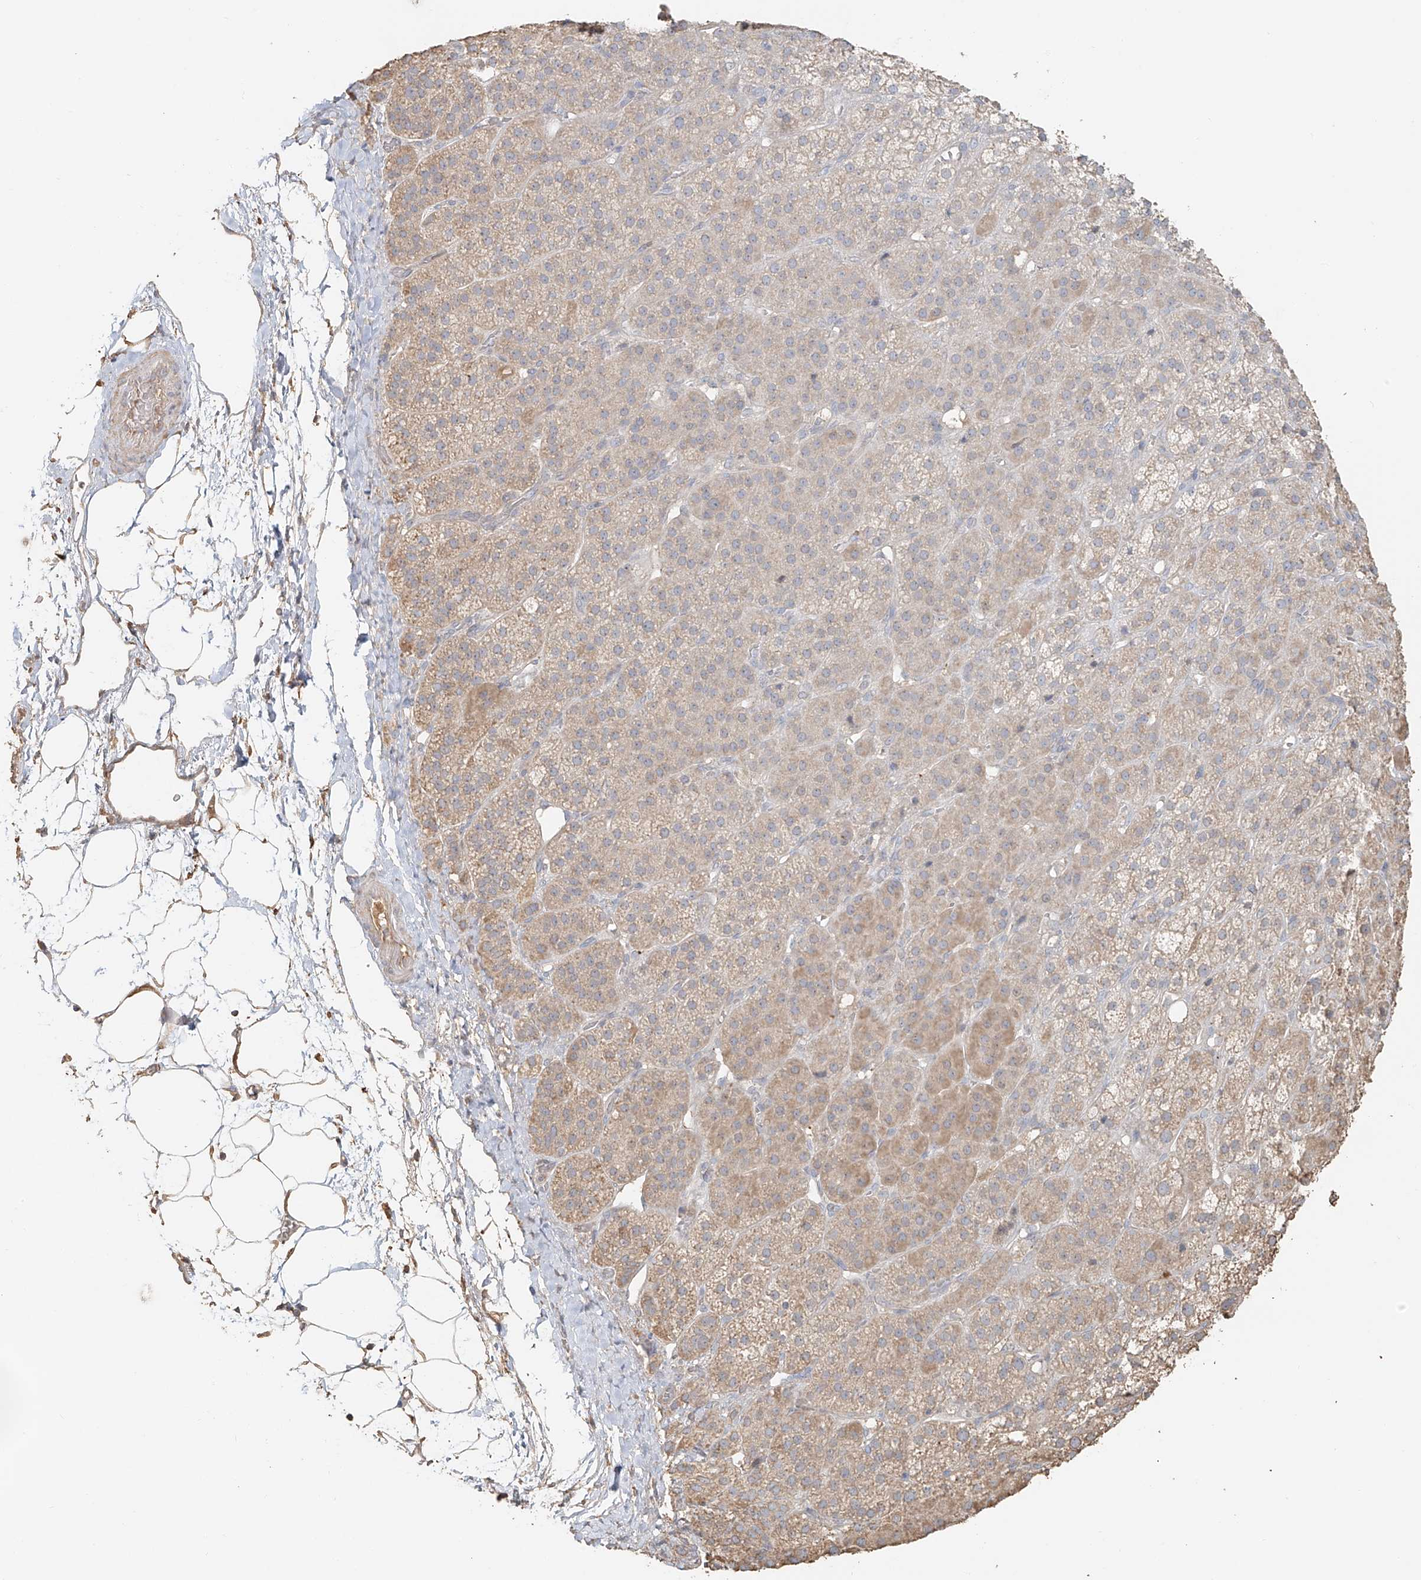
{"staining": {"intensity": "moderate", "quantity": "25%-75%", "location": "cytoplasmic/membranous"}, "tissue": "adrenal gland", "cell_type": "Glandular cells", "image_type": "normal", "snomed": [{"axis": "morphology", "description": "Normal tissue, NOS"}, {"axis": "topography", "description": "Adrenal gland"}], "caption": "Glandular cells display moderate cytoplasmic/membranous positivity in approximately 25%-75% of cells in unremarkable adrenal gland. Nuclei are stained in blue.", "gene": "NPHS1", "patient": {"sex": "female", "age": 57}}